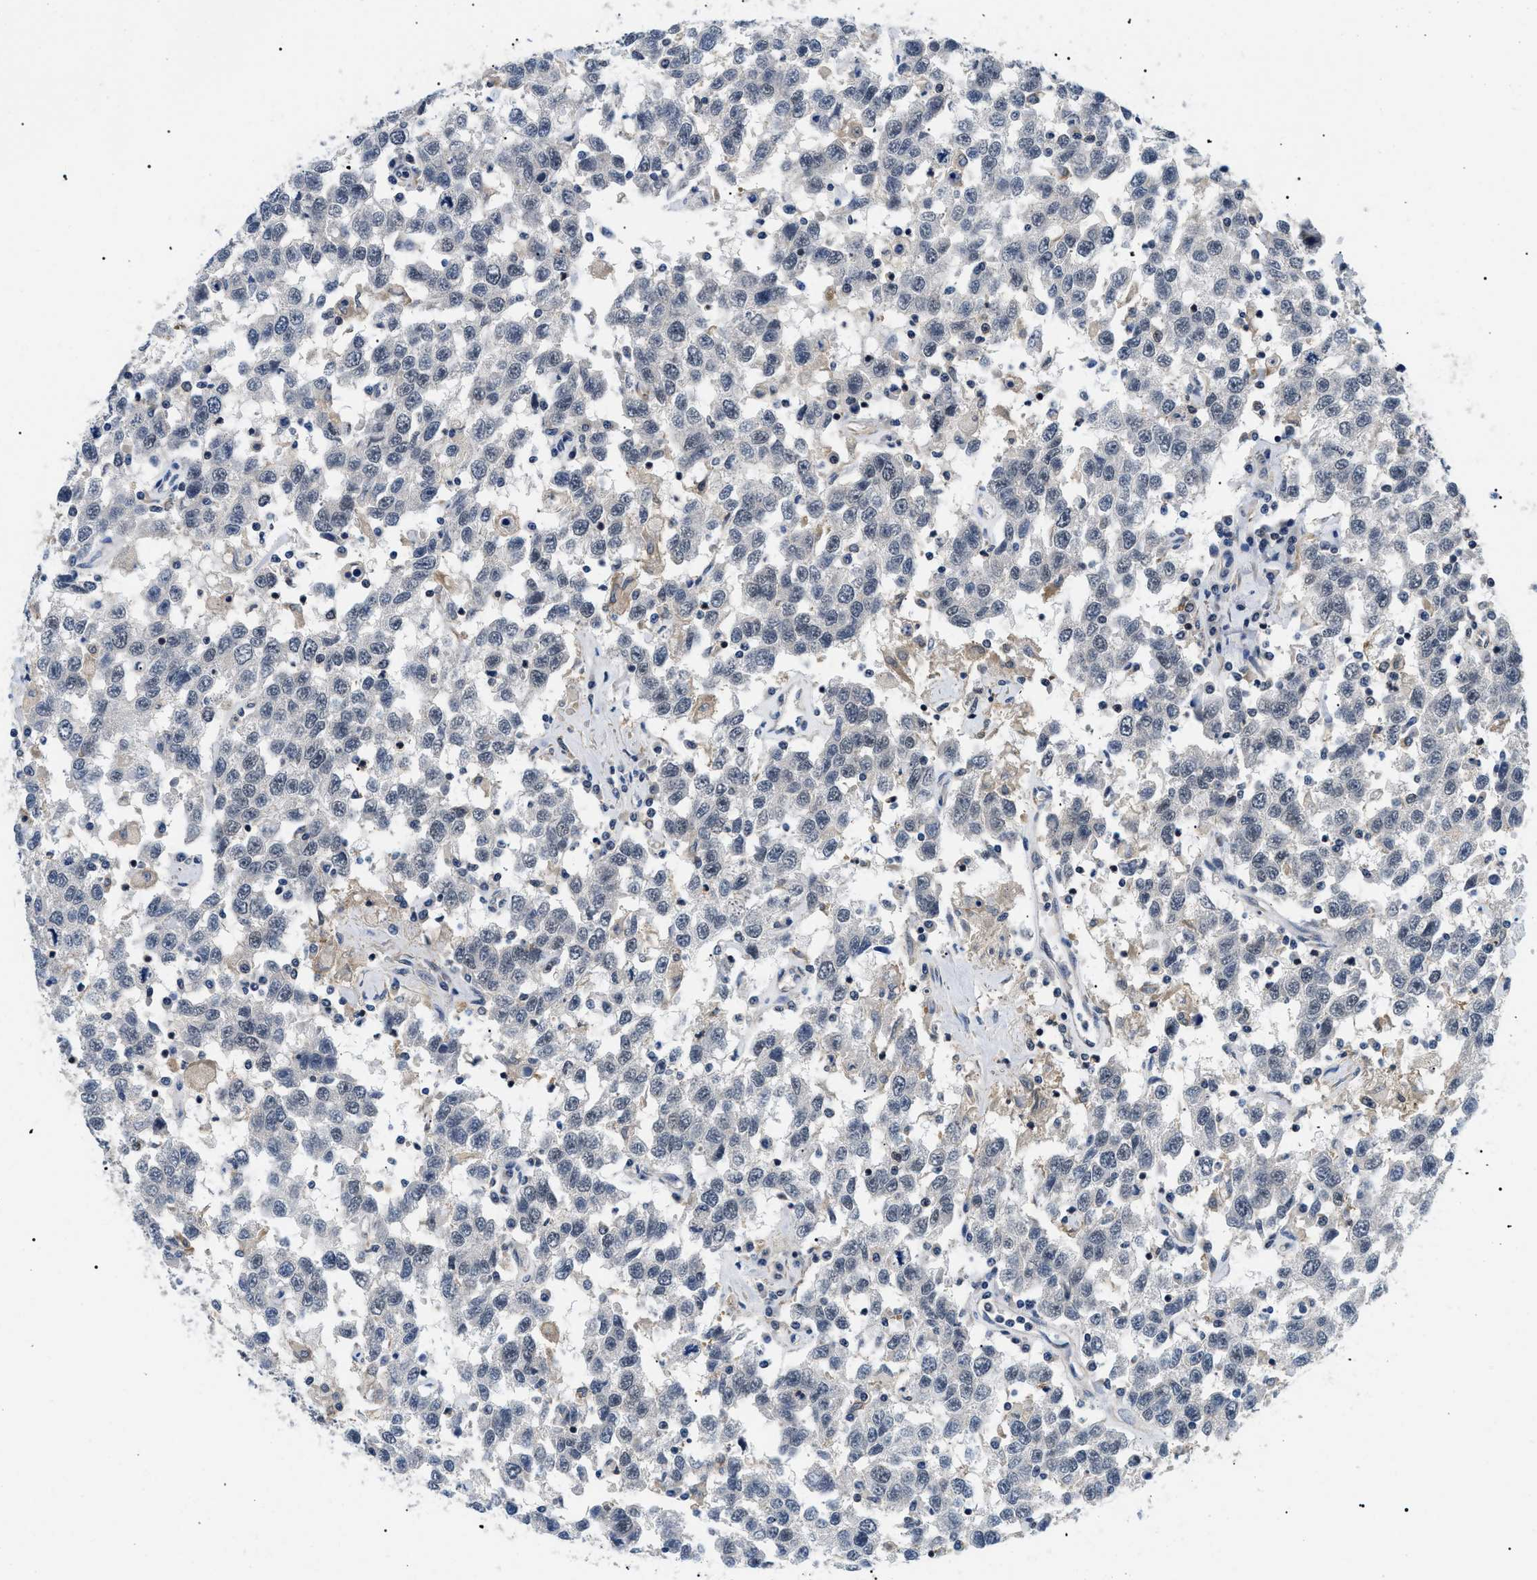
{"staining": {"intensity": "negative", "quantity": "none", "location": "none"}, "tissue": "testis cancer", "cell_type": "Tumor cells", "image_type": "cancer", "snomed": [{"axis": "morphology", "description": "Seminoma, NOS"}, {"axis": "topography", "description": "Testis"}], "caption": "Immunohistochemical staining of human testis cancer displays no significant expression in tumor cells. (Brightfield microscopy of DAB (3,3'-diaminobenzidine) immunohistochemistry (IHC) at high magnification).", "gene": "RBM15", "patient": {"sex": "male", "age": 41}}